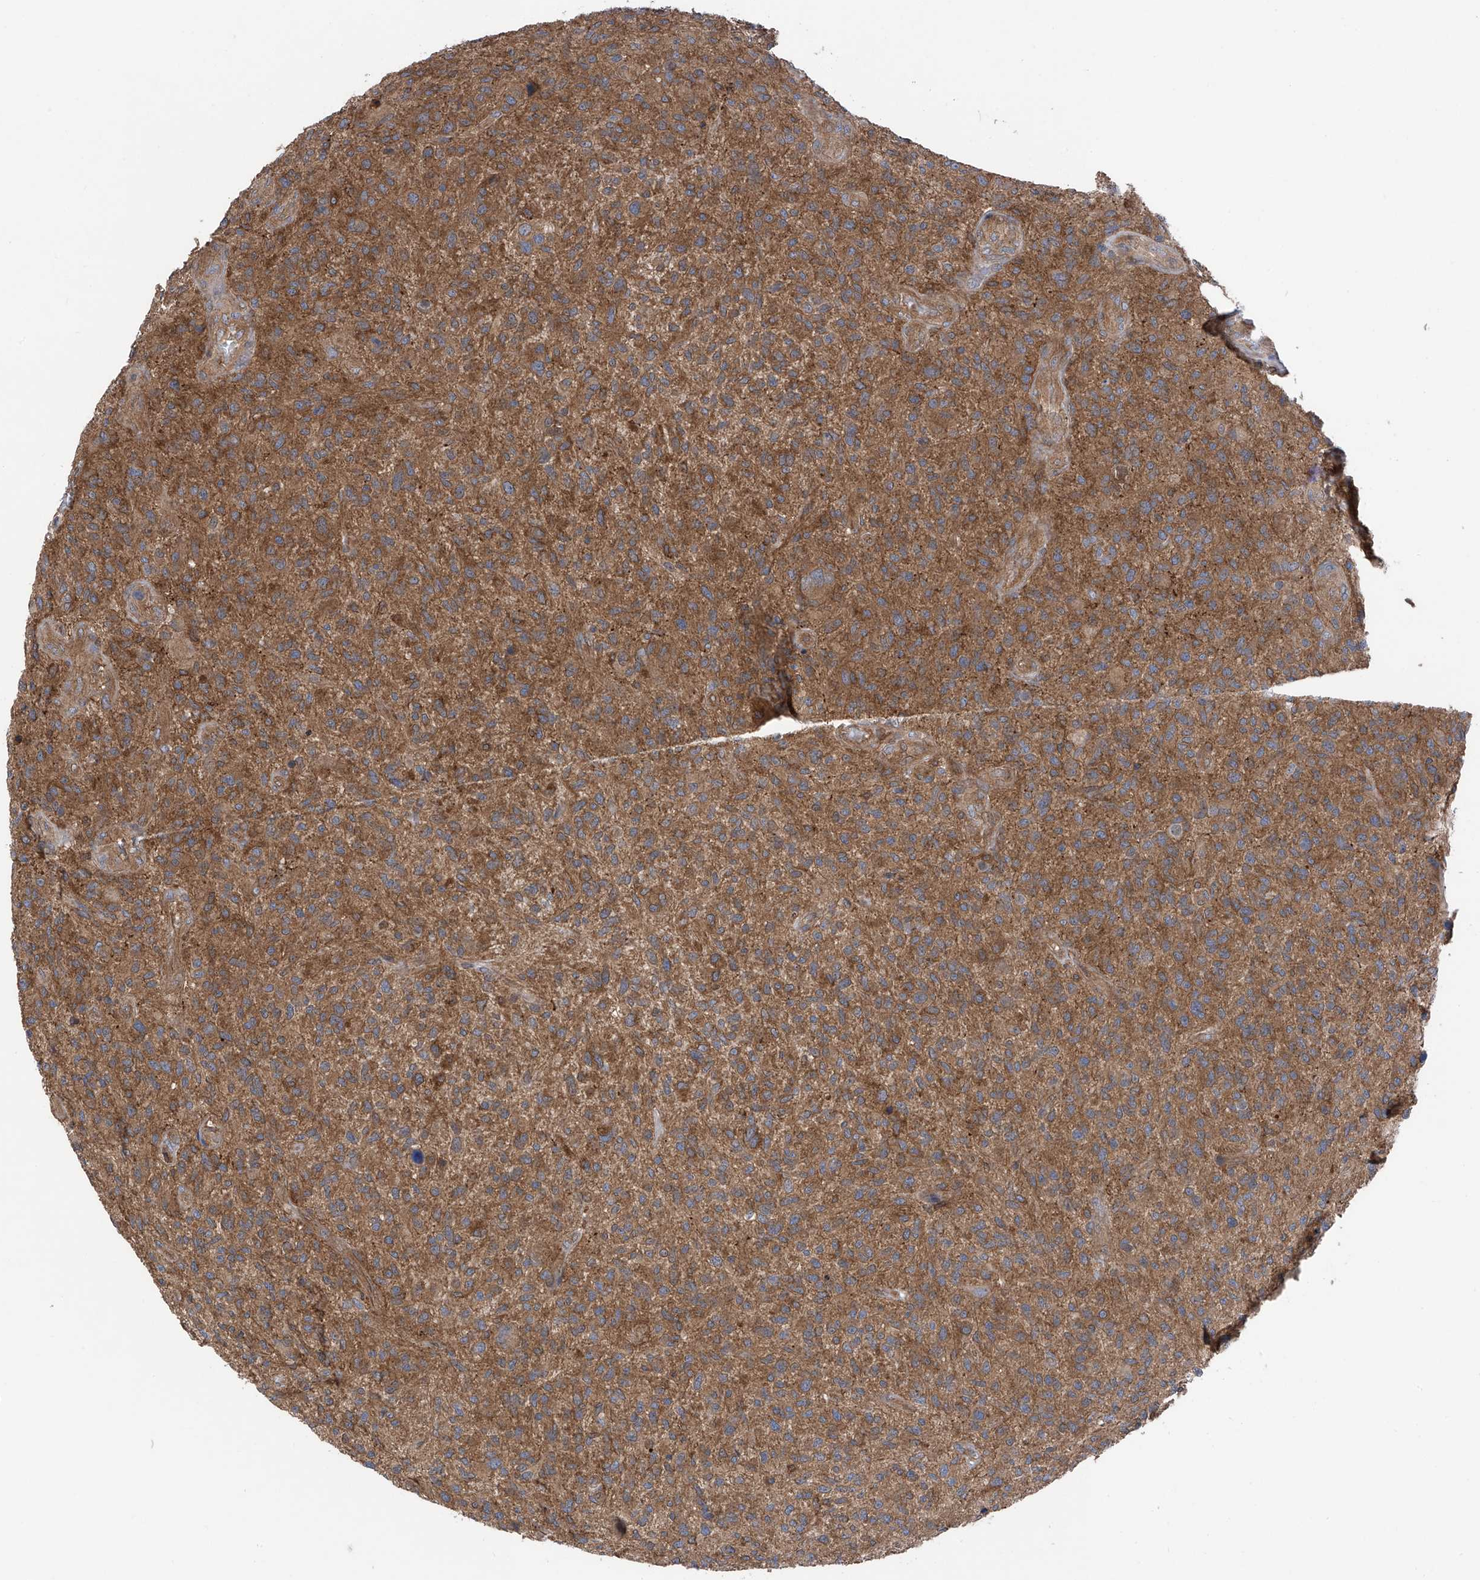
{"staining": {"intensity": "moderate", "quantity": ">75%", "location": "cytoplasmic/membranous"}, "tissue": "glioma", "cell_type": "Tumor cells", "image_type": "cancer", "snomed": [{"axis": "morphology", "description": "Glioma, malignant, High grade"}, {"axis": "topography", "description": "Brain"}], "caption": "Human malignant glioma (high-grade) stained with a brown dye shows moderate cytoplasmic/membranous positive expression in approximately >75% of tumor cells.", "gene": "CHPF", "patient": {"sex": "male", "age": 47}}